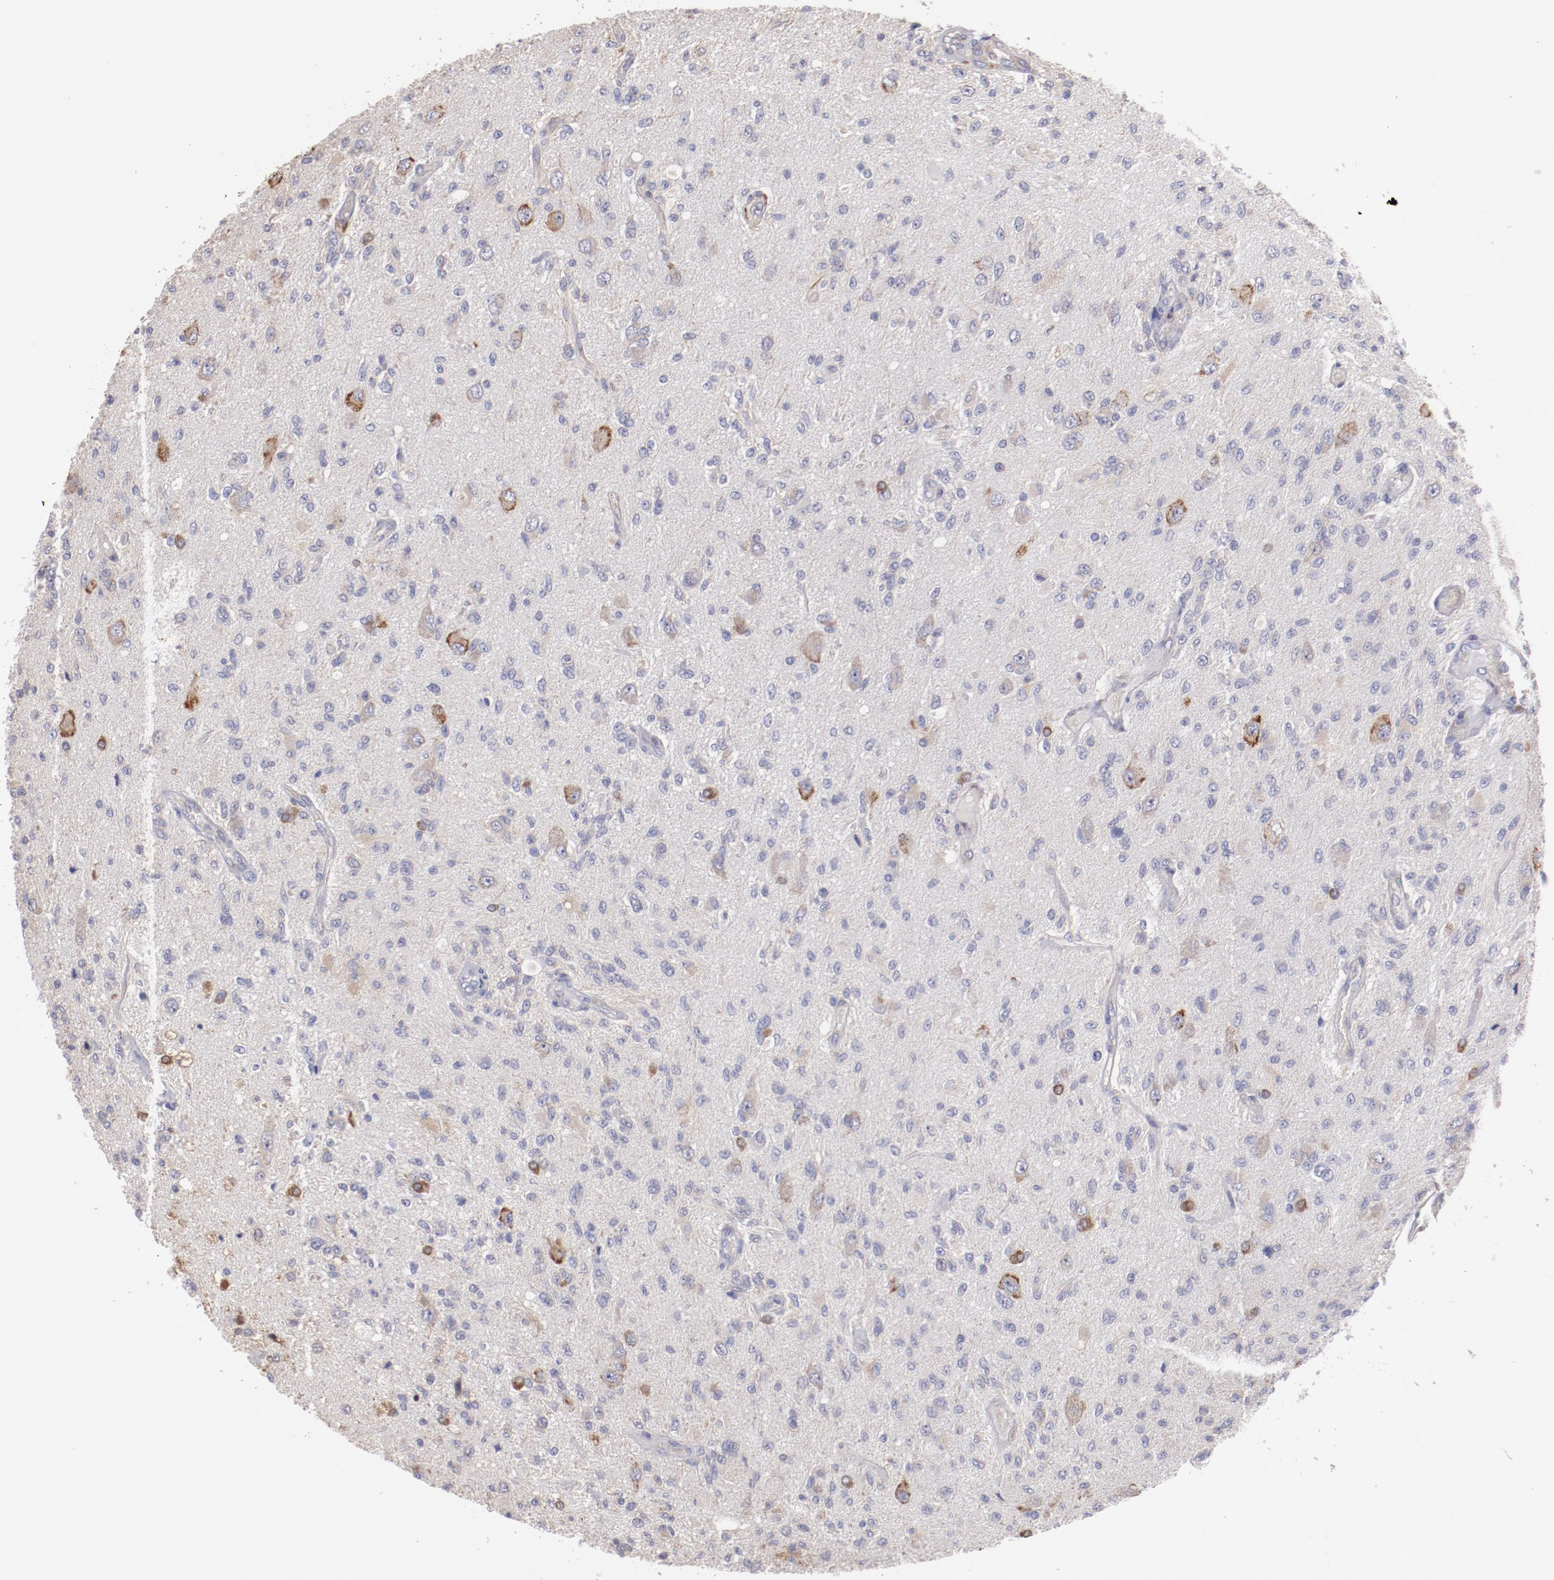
{"staining": {"intensity": "weak", "quantity": "<25%", "location": "cytoplasmic/membranous"}, "tissue": "glioma", "cell_type": "Tumor cells", "image_type": "cancer", "snomed": [{"axis": "morphology", "description": "Normal tissue, NOS"}, {"axis": "morphology", "description": "Glioma, malignant, High grade"}, {"axis": "topography", "description": "Cerebral cortex"}], "caption": "Protein analysis of glioma exhibits no significant staining in tumor cells.", "gene": "ENTPD5", "patient": {"sex": "male", "age": 77}}